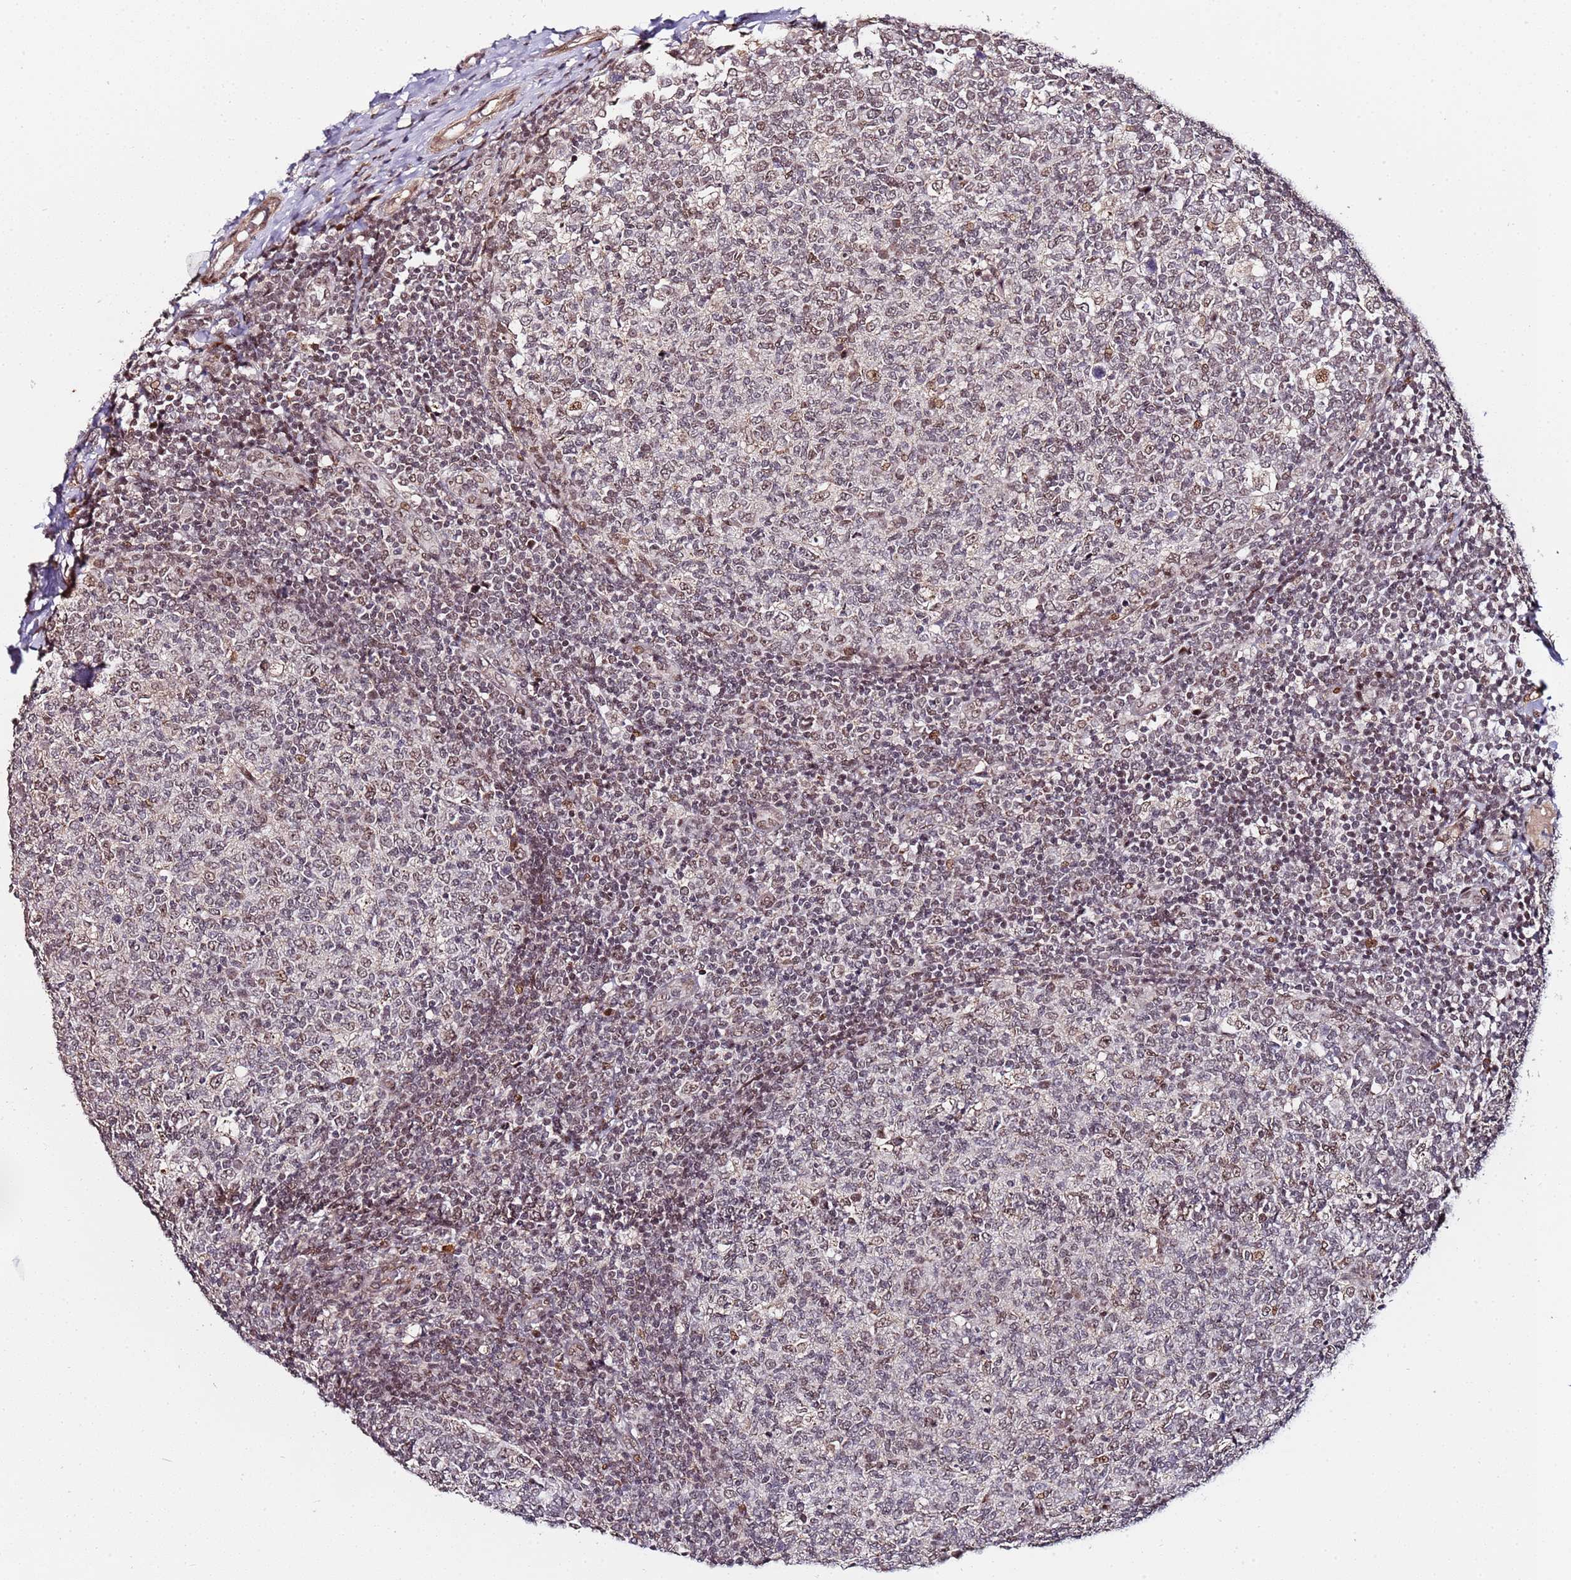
{"staining": {"intensity": "weak", "quantity": "25%-75%", "location": "nuclear"}, "tissue": "tonsil", "cell_type": "Germinal center cells", "image_type": "normal", "snomed": [{"axis": "morphology", "description": "Normal tissue, NOS"}, {"axis": "topography", "description": "Tonsil"}], "caption": "Immunohistochemical staining of benign human tonsil exhibits 25%-75% levels of weak nuclear protein staining in about 25%-75% of germinal center cells.", "gene": "PPM1H", "patient": {"sex": "female", "age": 19}}